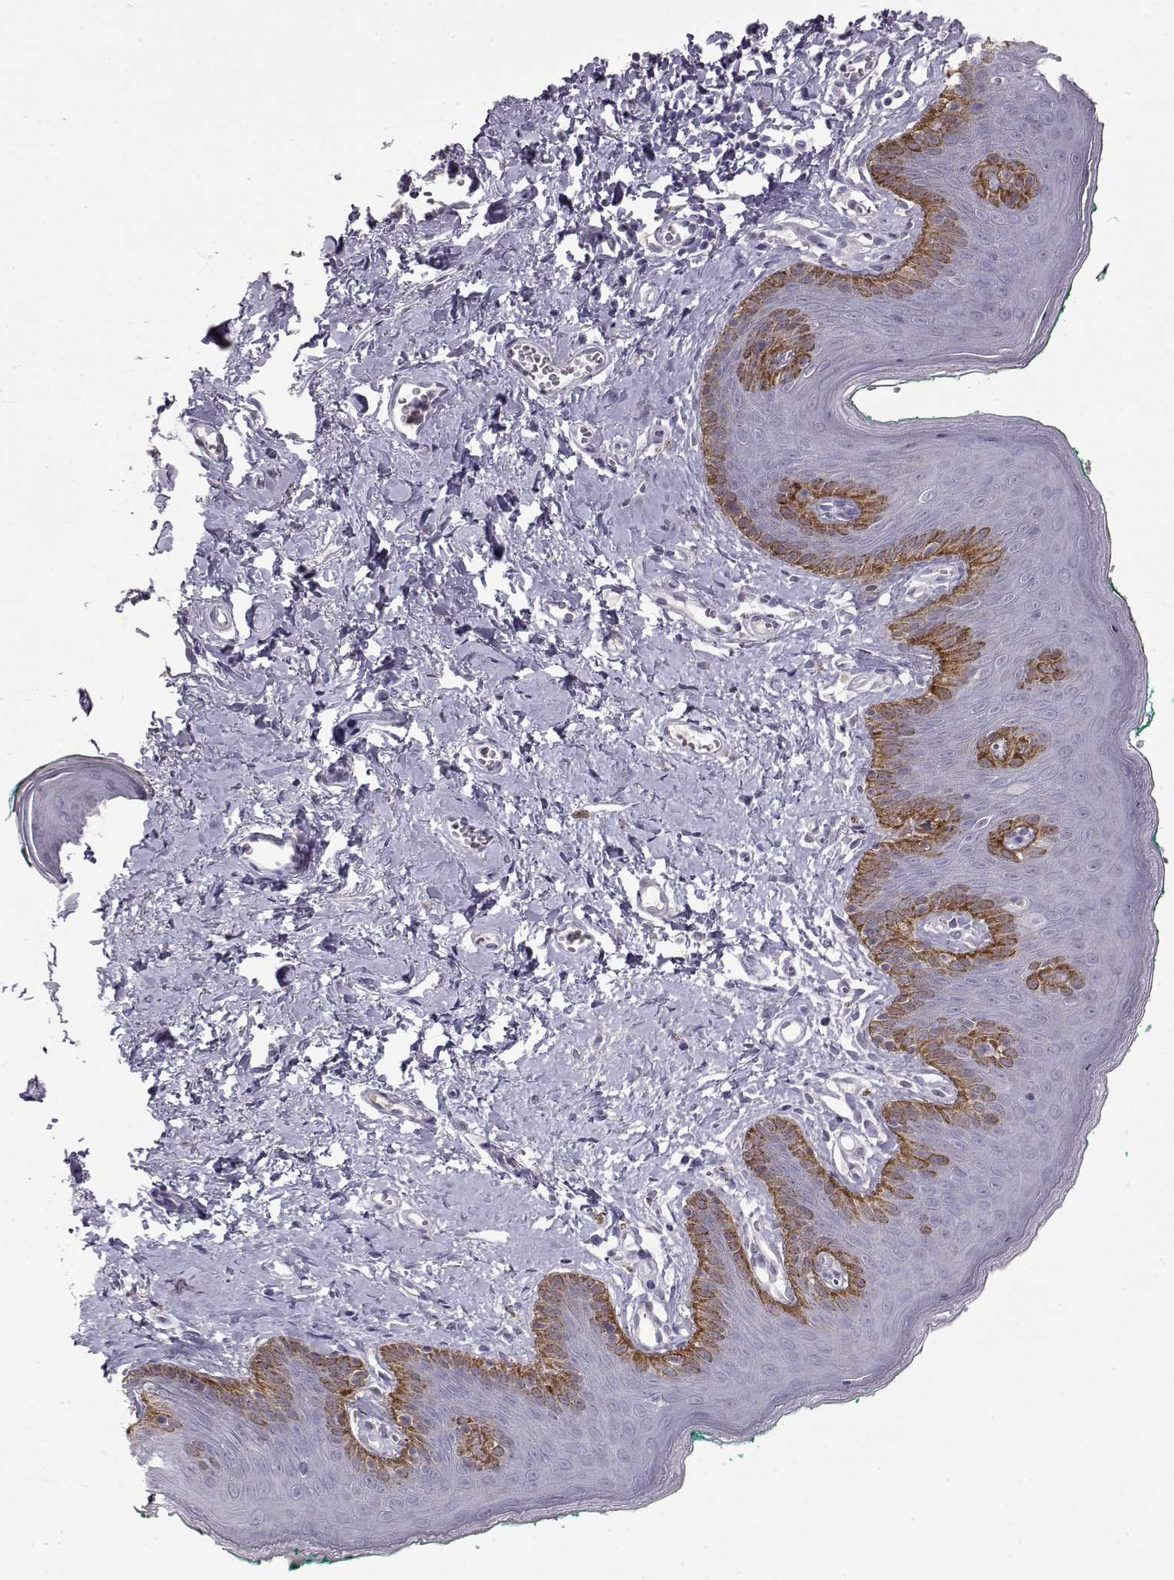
{"staining": {"intensity": "strong", "quantity": "<25%", "location": "cytoplasmic/membranous"}, "tissue": "skin", "cell_type": "Epidermal cells", "image_type": "normal", "snomed": [{"axis": "morphology", "description": "Normal tissue, NOS"}, {"axis": "topography", "description": "Vulva"}], "caption": "Strong cytoplasmic/membranous protein expression is present in about <25% of epidermal cells in skin.", "gene": "LAMB3", "patient": {"sex": "female", "age": 66}}